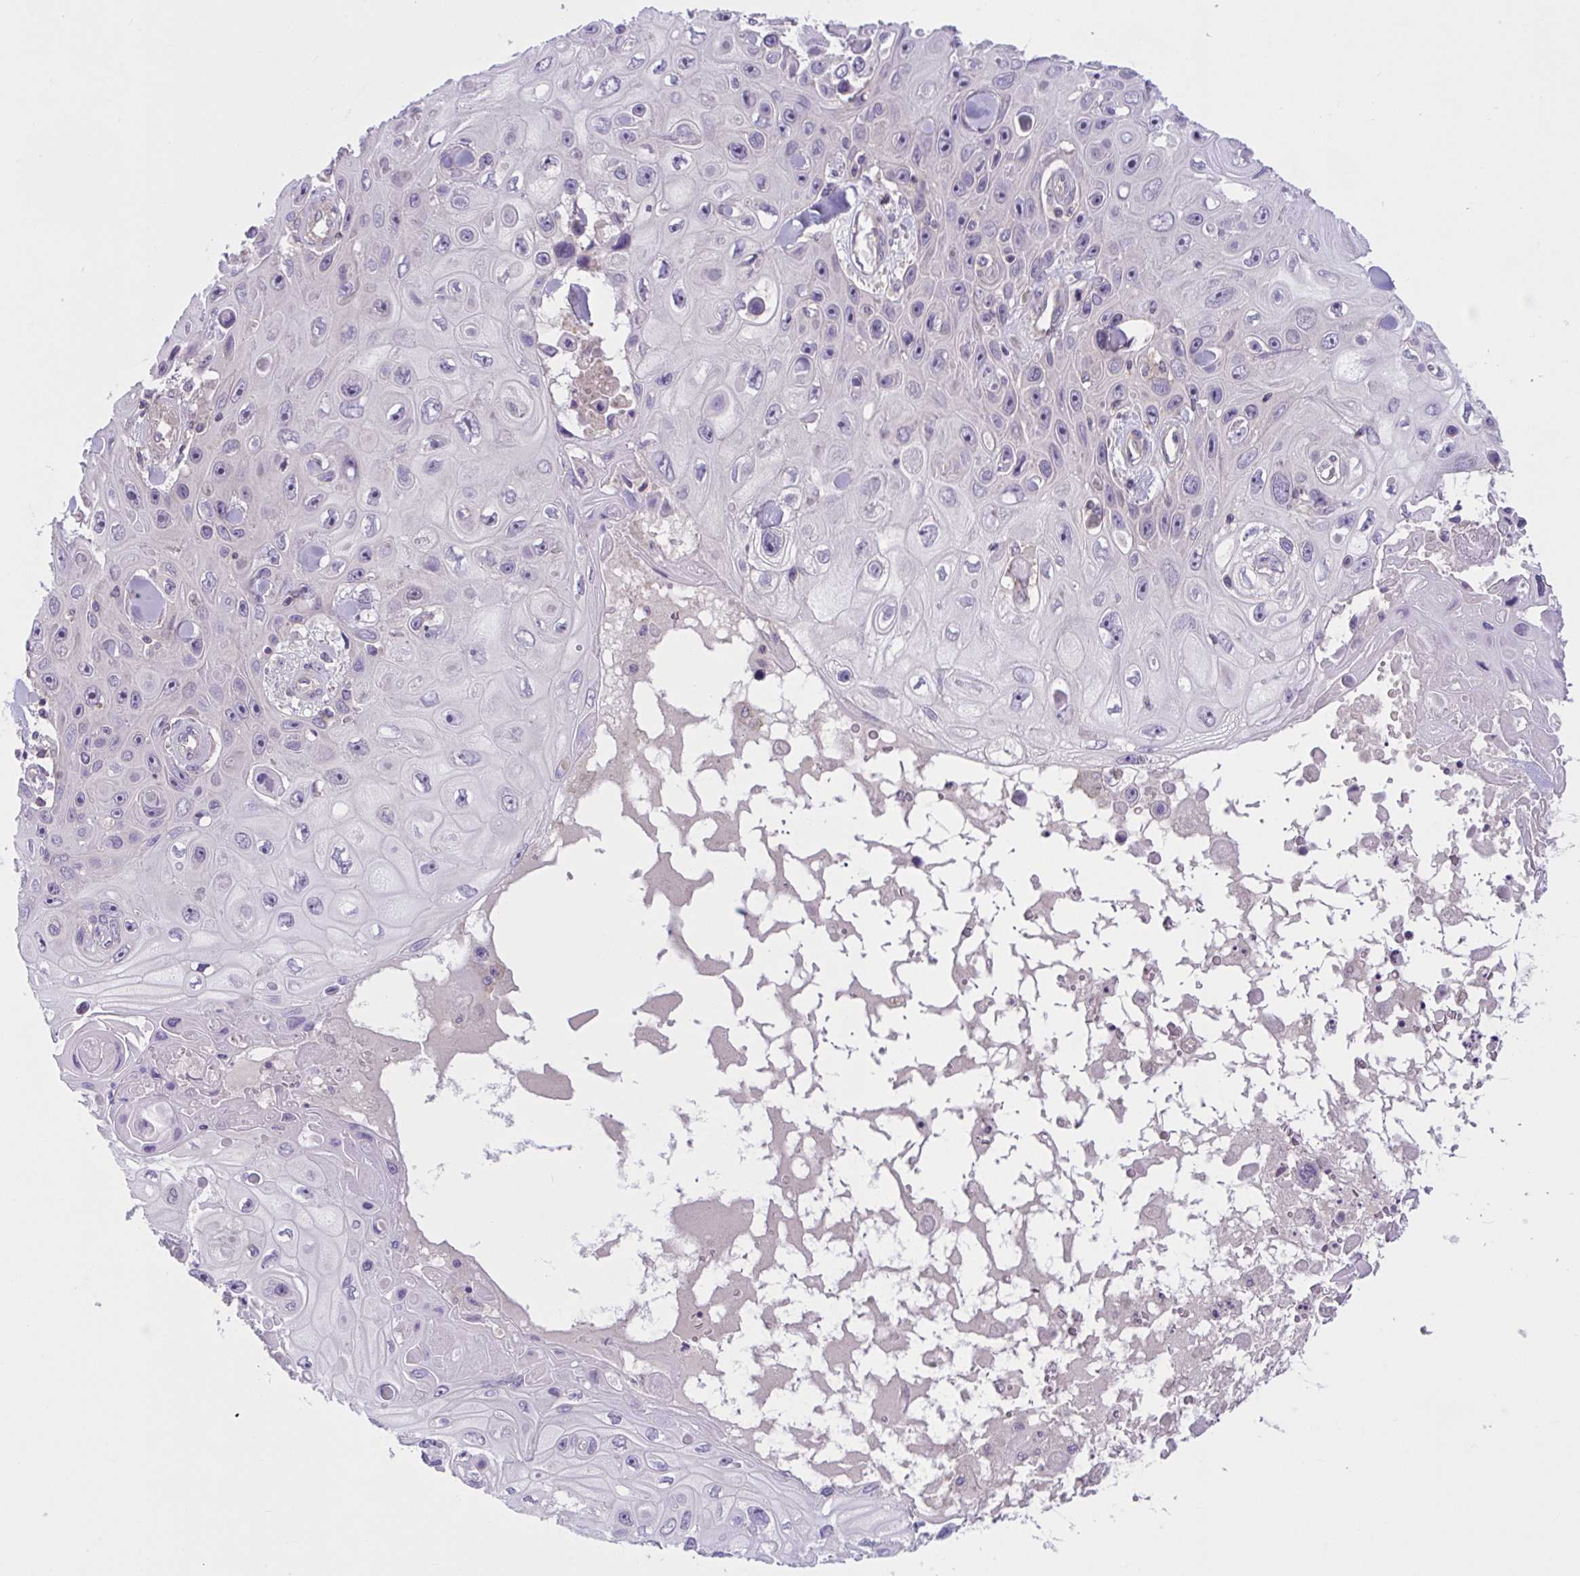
{"staining": {"intensity": "negative", "quantity": "none", "location": "none"}, "tissue": "skin cancer", "cell_type": "Tumor cells", "image_type": "cancer", "snomed": [{"axis": "morphology", "description": "Squamous cell carcinoma, NOS"}, {"axis": "topography", "description": "Skin"}], "caption": "Immunohistochemical staining of skin cancer demonstrates no significant expression in tumor cells.", "gene": "WNT9B", "patient": {"sex": "male", "age": 82}}